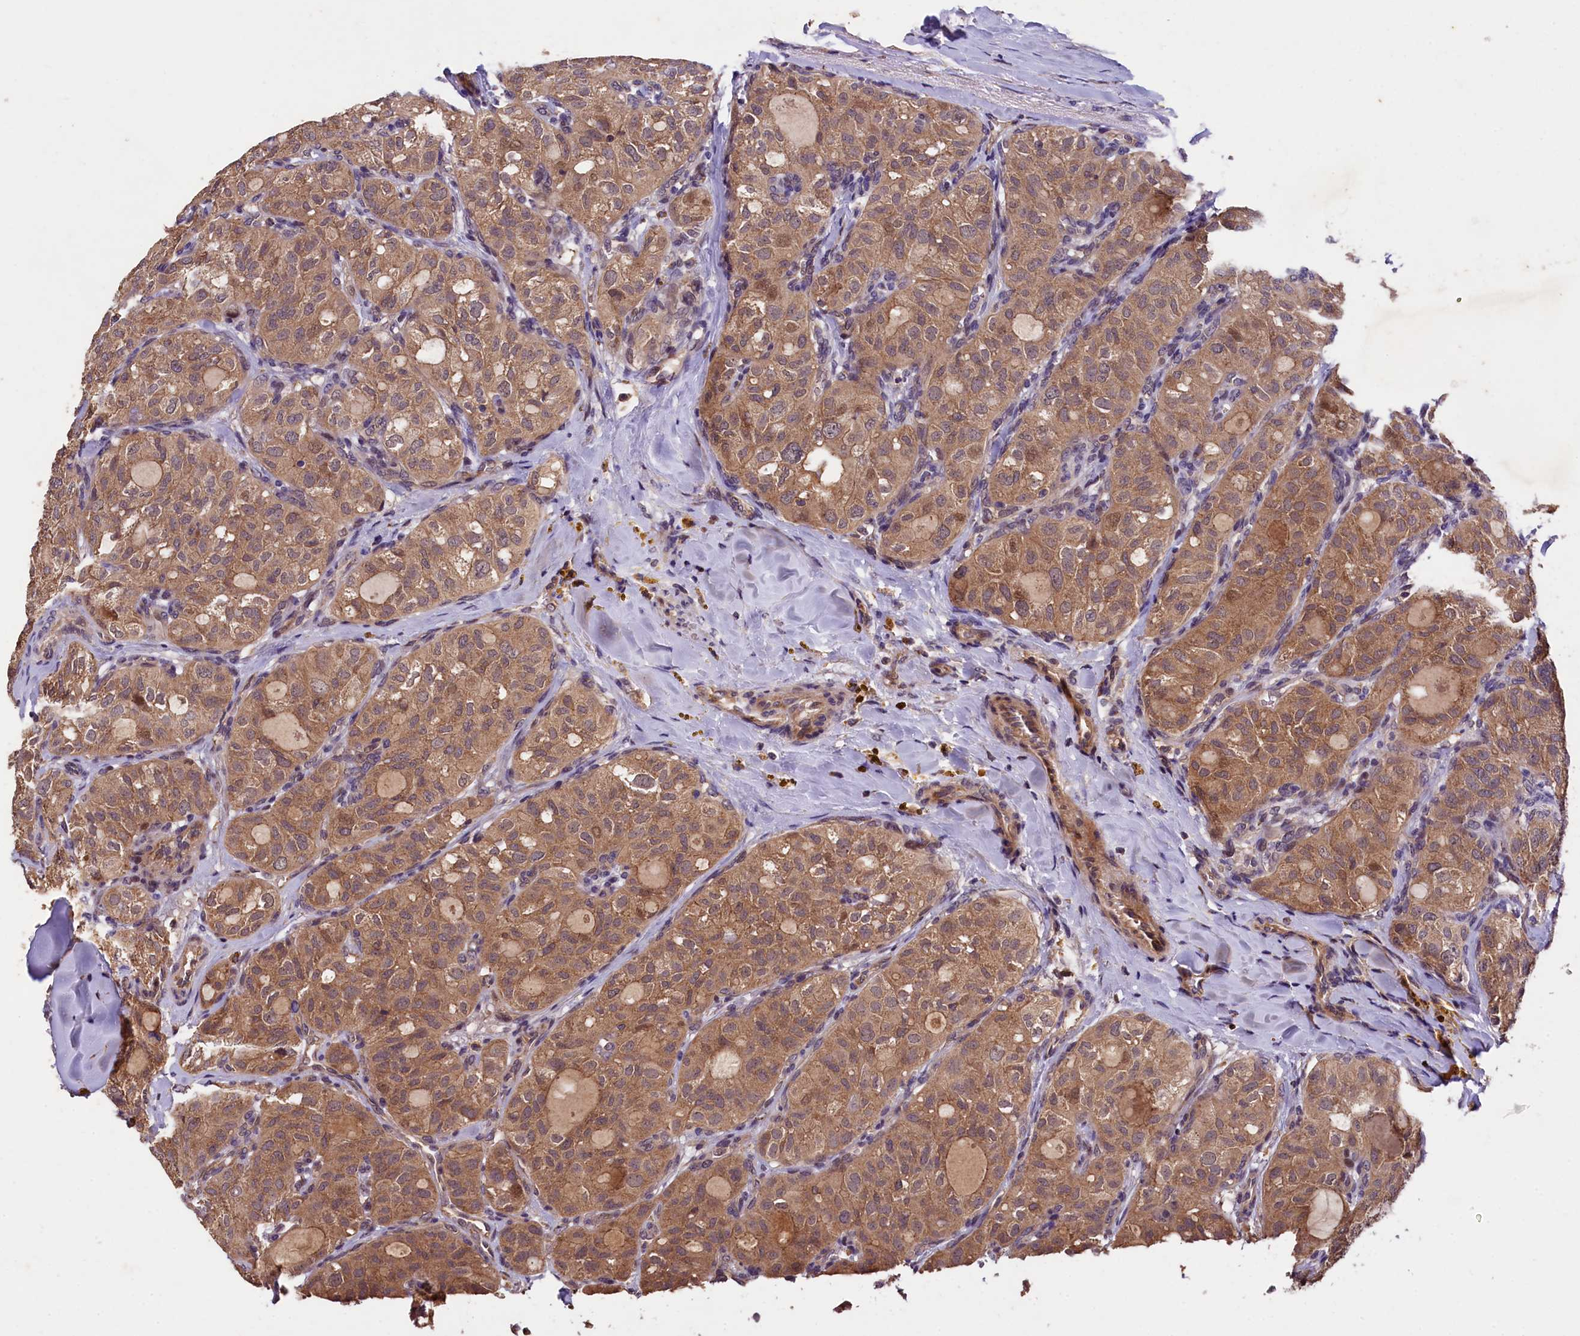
{"staining": {"intensity": "moderate", "quantity": ">75%", "location": "cytoplasmic/membranous"}, "tissue": "thyroid cancer", "cell_type": "Tumor cells", "image_type": "cancer", "snomed": [{"axis": "morphology", "description": "Follicular adenoma carcinoma, NOS"}, {"axis": "topography", "description": "Thyroid gland"}], "caption": "Immunohistochemical staining of thyroid follicular adenoma carcinoma exhibits moderate cytoplasmic/membranous protein positivity in approximately >75% of tumor cells. (Stains: DAB in brown, nuclei in blue, Microscopy: brightfield microscopy at high magnification).", "gene": "PLXNB1", "patient": {"sex": "male", "age": 75}}